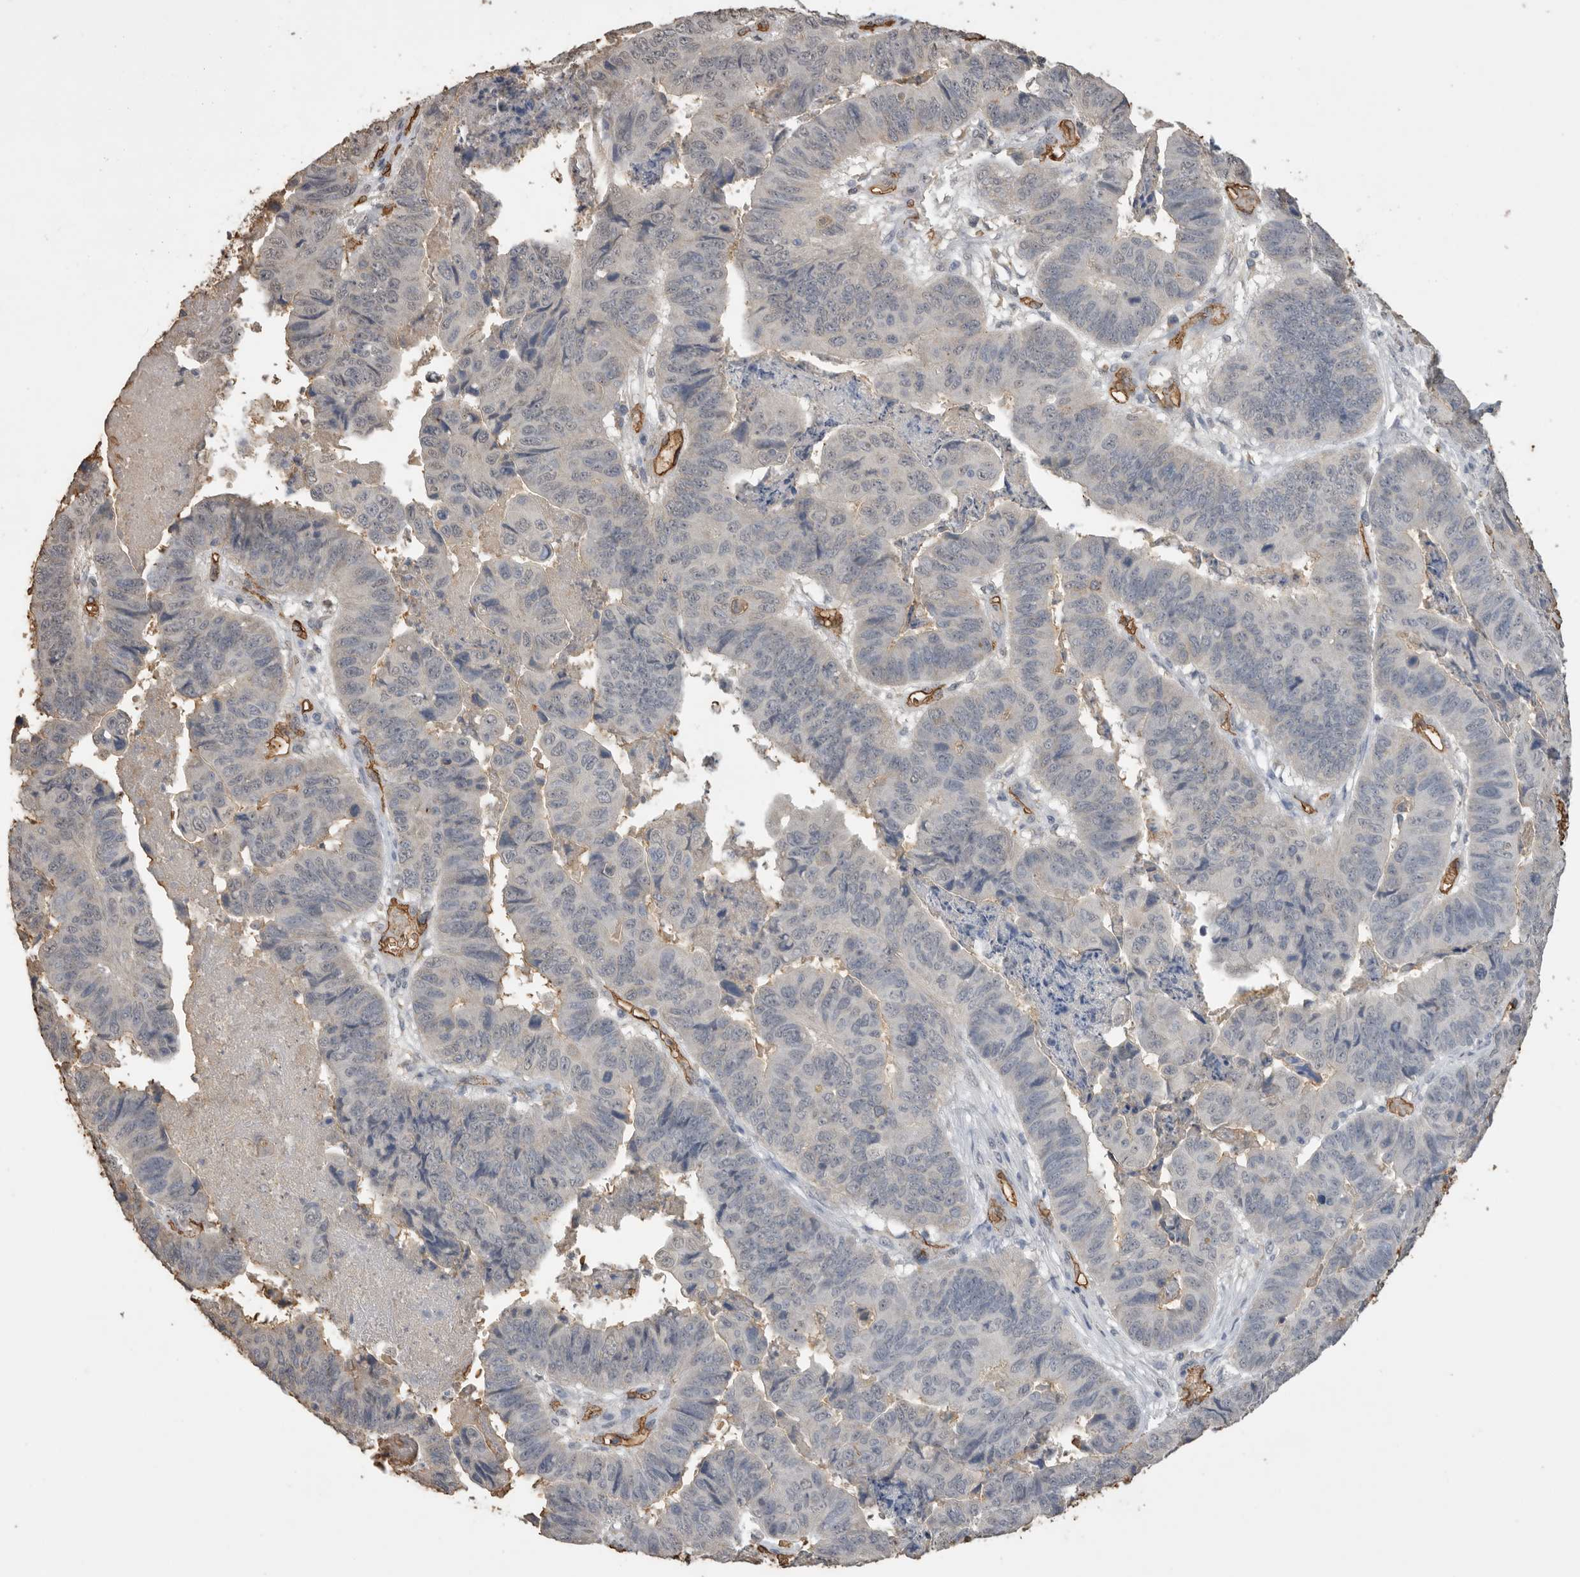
{"staining": {"intensity": "negative", "quantity": "none", "location": "none"}, "tissue": "stomach cancer", "cell_type": "Tumor cells", "image_type": "cancer", "snomed": [{"axis": "morphology", "description": "Adenocarcinoma, NOS"}, {"axis": "topography", "description": "Stomach, lower"}], "caption": "IHC of human stomach adenocarcinoma reveals no expression in tumor cells.", "gene": "IL27", "patient": {"sex": "male", "age": 77}}